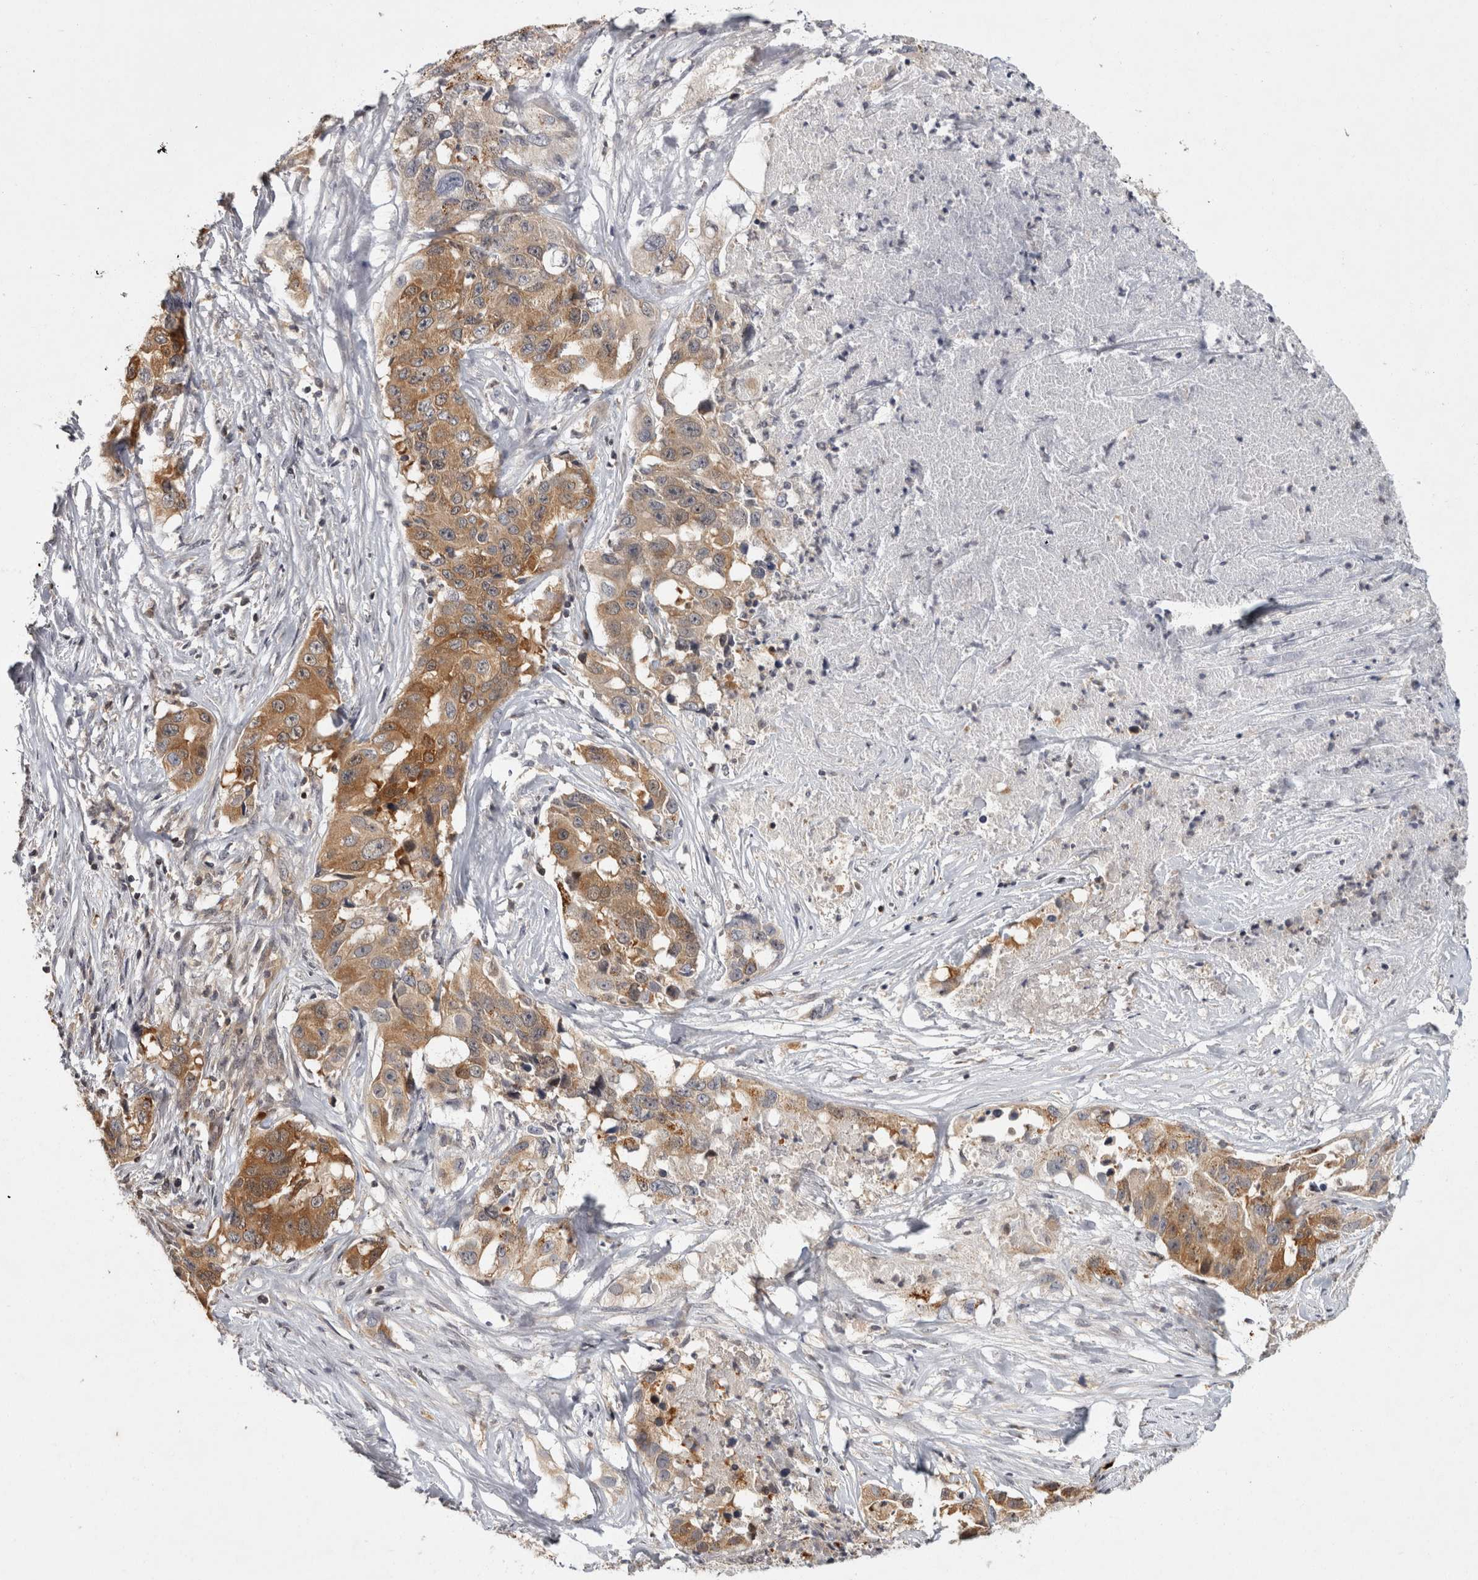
{"staining": {"intensity": "moderate", "quantity": "25%-75%", "location": "cytoplasmic/membranous,nuclear"}, "tissue": "lung cancer", "cell_type": "Tumor cells", "image_type": "cancer", "snomed": [{"axis": "morphology", "description": "Adenocarcinoma, NOS"}, {"axis": "topography", "description": "Lung"}], "caption": "A brown stain shows moderate cytoplasmic/membranous and nuclear expression of a protein in adenocarcinoma (lung) tumor cells.", "gene": "ACAT2", "patient": {"sex": "female", "age": 51}}